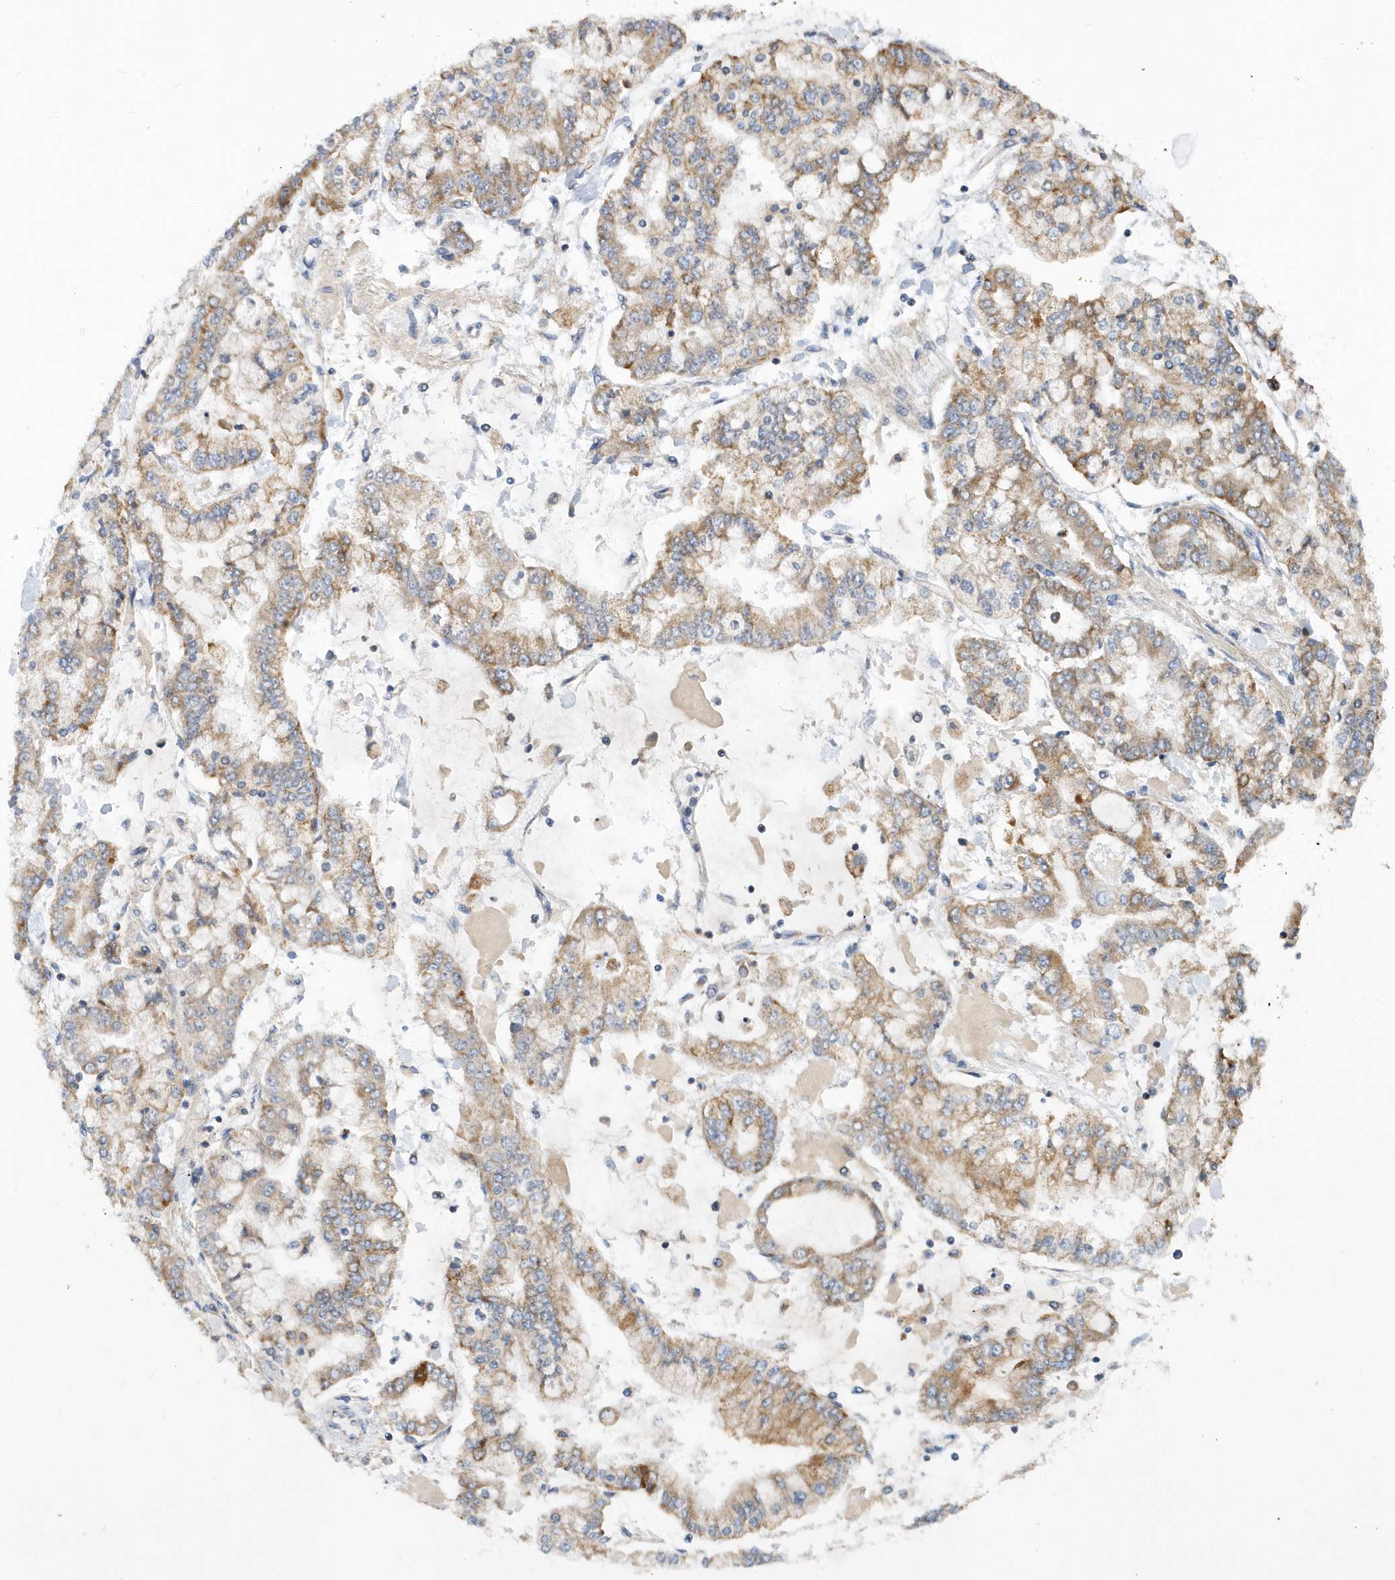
{"staining": {"intensity": "moderate", "quantity": ">75%", "location": "cytoplasmic/membranous"}, "tissue": "stomach cancer", "cell_type": "Tumor cells", "image_type": "cancer", "snomed": [{"axis": "morphology", "description": "Normal tissue, NOS"}, {"axis": "morphology", "description": "Adenocarcinoma, NOS"}, {"axis": "topography", "description": "Stomach, upper"}, {"axis": "topography", "description": "Stomach"}], "caption": "Protein staining by immunohistochemistry demonstrates moderate cytoplasmic/membranous positivity in about >75% of tumor cells in stomach cancer. The staining was performed using DAB (3,3'-diaminobenzidine) to visualize the protein expression in brown, while the nuclei were stained in blue with hematoxylin (Magnification: 20x).", "gene": "VWA5B2", "patient": {"sex": "male", "age": 76}}